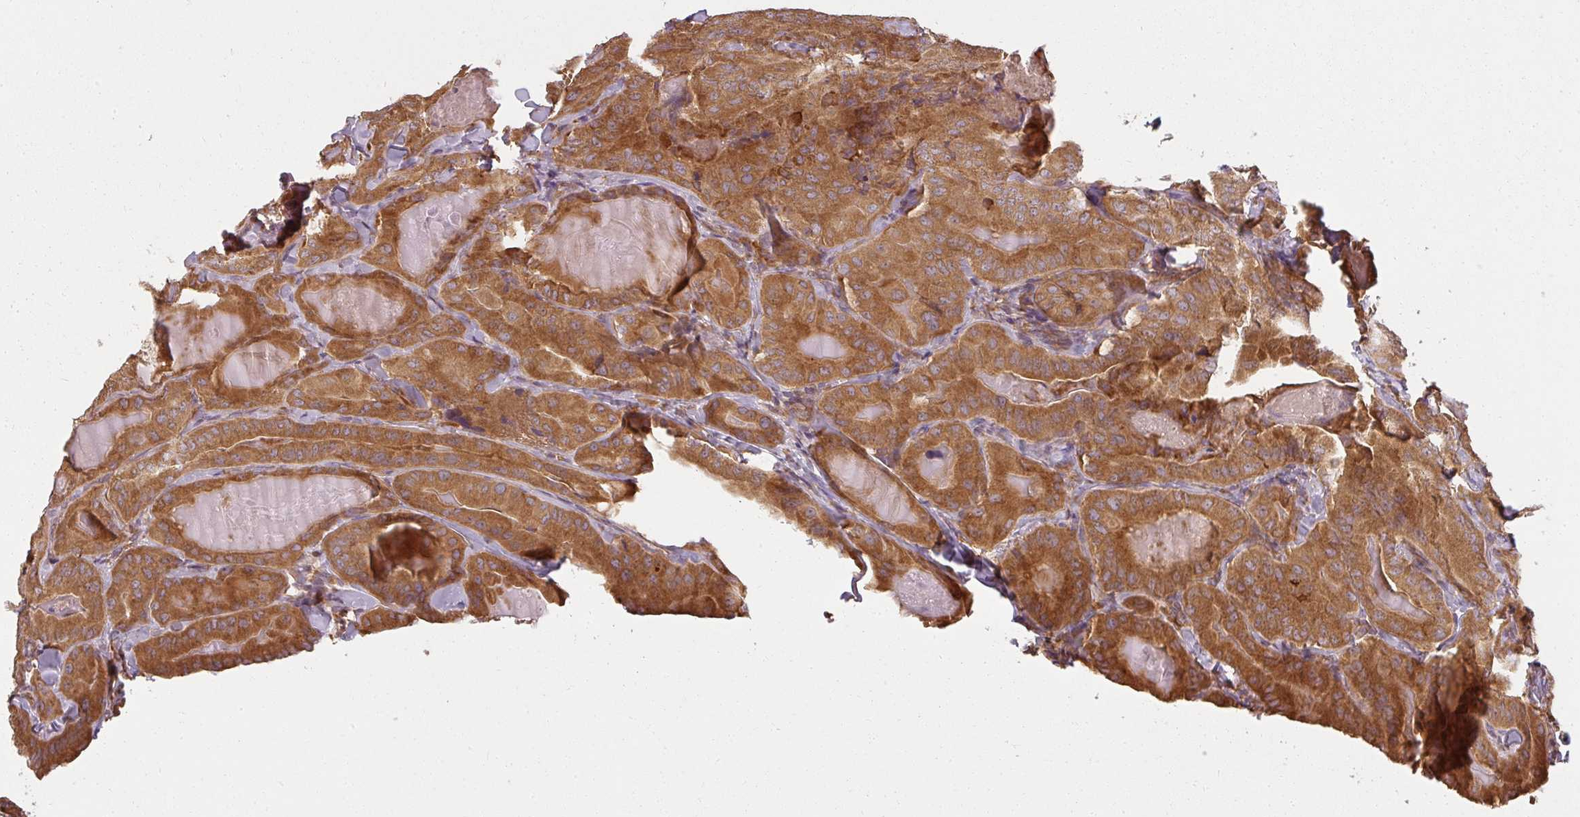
{"staining": {"intensity": "strong", "quantity": ">75%", "location": "cytoplasmic/membranous"}, "tissue": "thyroid cancer", "cell_type": "Tumor cells", "image_type": "cancer", "snomed": [{"axis": "morphology", "description": "Papillary adenocarcinoma, NOS"}, {"axis": "topography", "description": "Thyroid gland"}], "caption": "A high-resolution histopathology image shows immunohistochemistry staining of thyroid cancer (papillary adenocarcinoma), which exhibits strong cytoplasmic/membranous staining in approximately >75% of tumor cells.", "gene": "RPL24", "patient": {"sex": "female", "age": 68}}